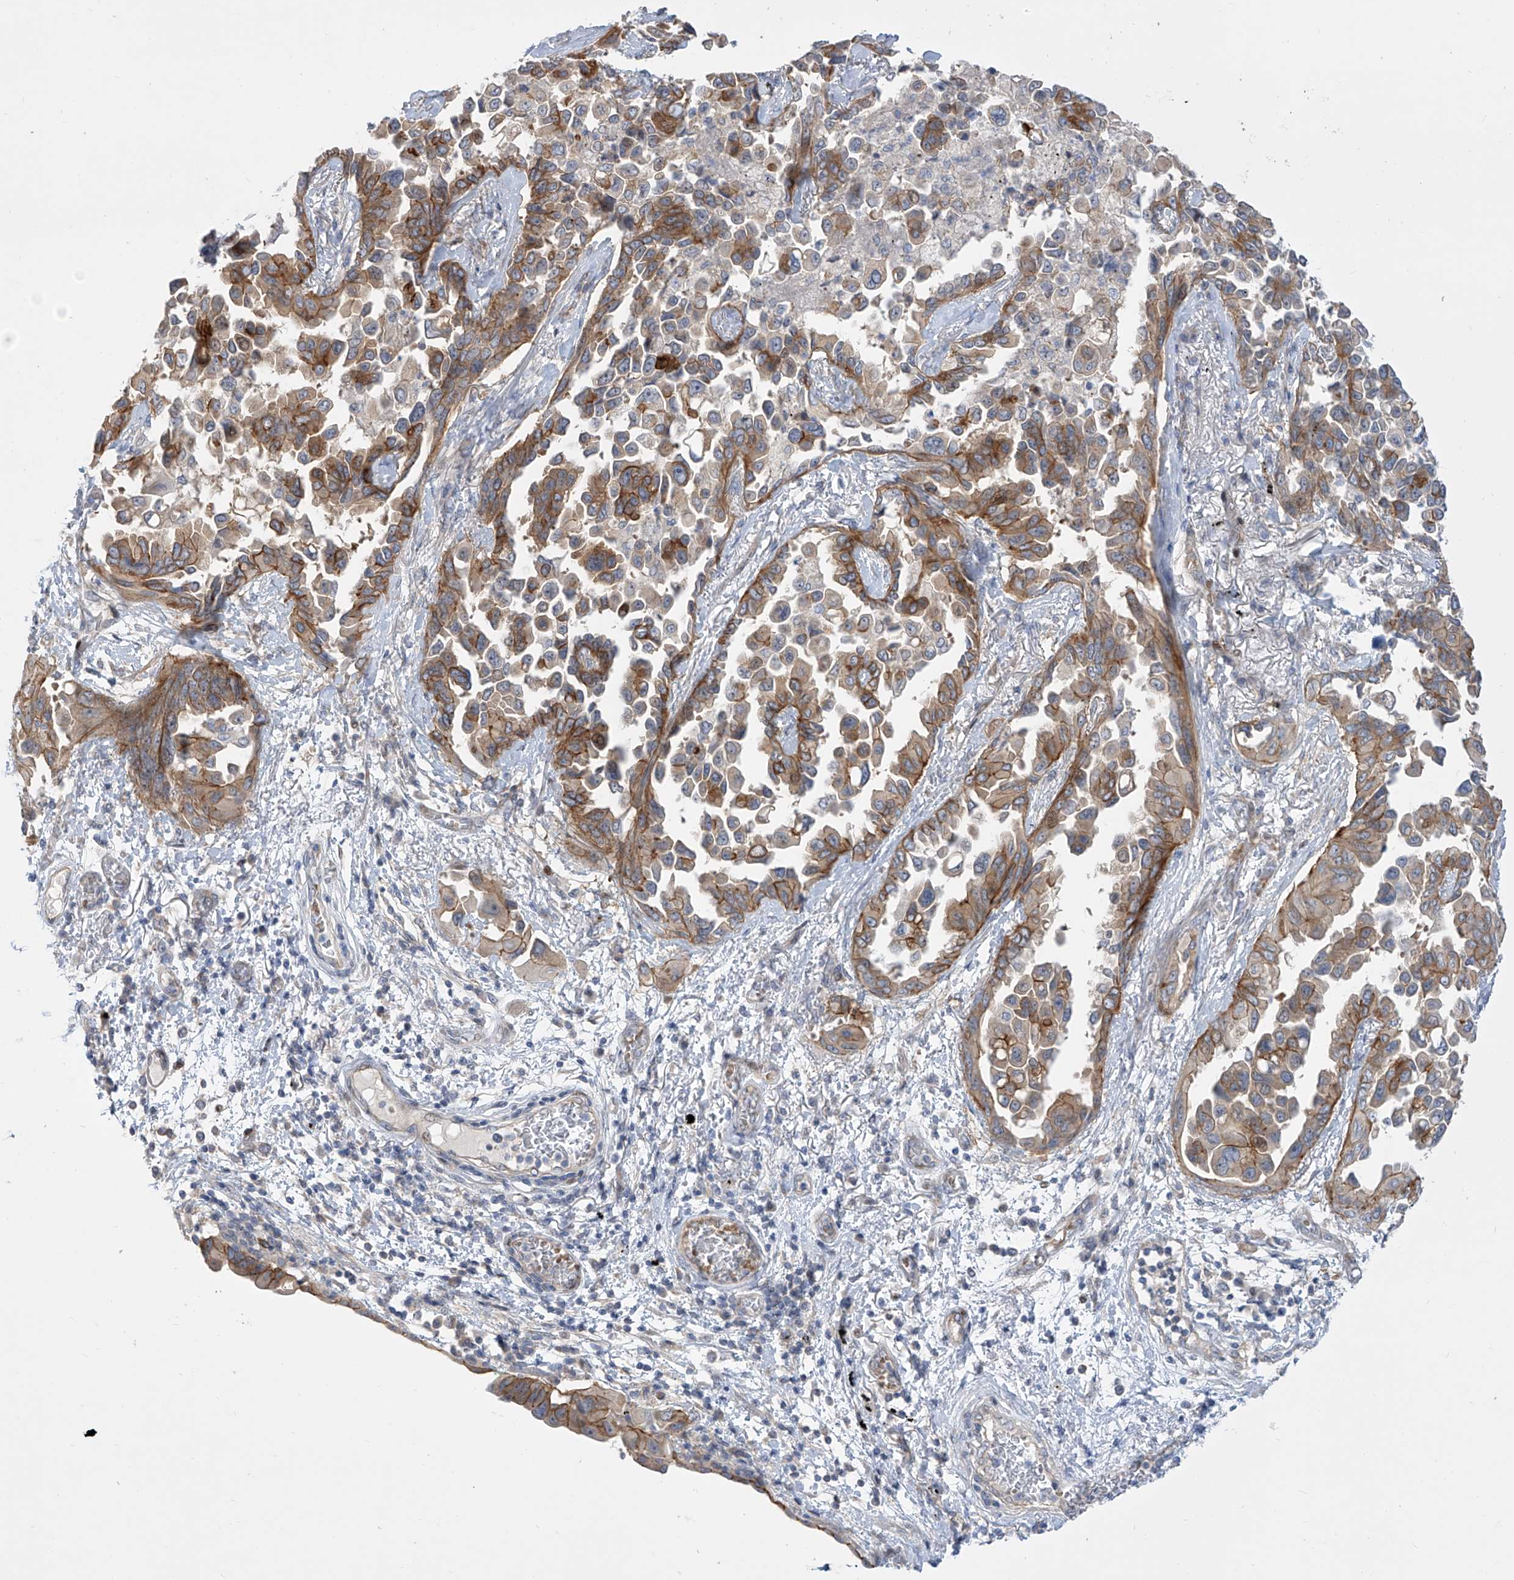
{"staining": {"intensity": "moderate", "quantity": "25%-75%", "location": "cytoplasmic/membranous"}, "tissue": "lung cancer", "cell_type": "Tumor cells", "image_type": "cancer", "snomed": [{"axis": "morphology", "description": "Adenocarcinoma, NOS"}, {"axis": "topography", "description": "Lung"}], "caption": "Protein analysis of lung cancer tissue demonstrates moderate cytoplasmic/membranous expression in about 25%-75% of tumor cells.", "gene": "LRRC1", "patient": {"sex": "female", "age": 67}}